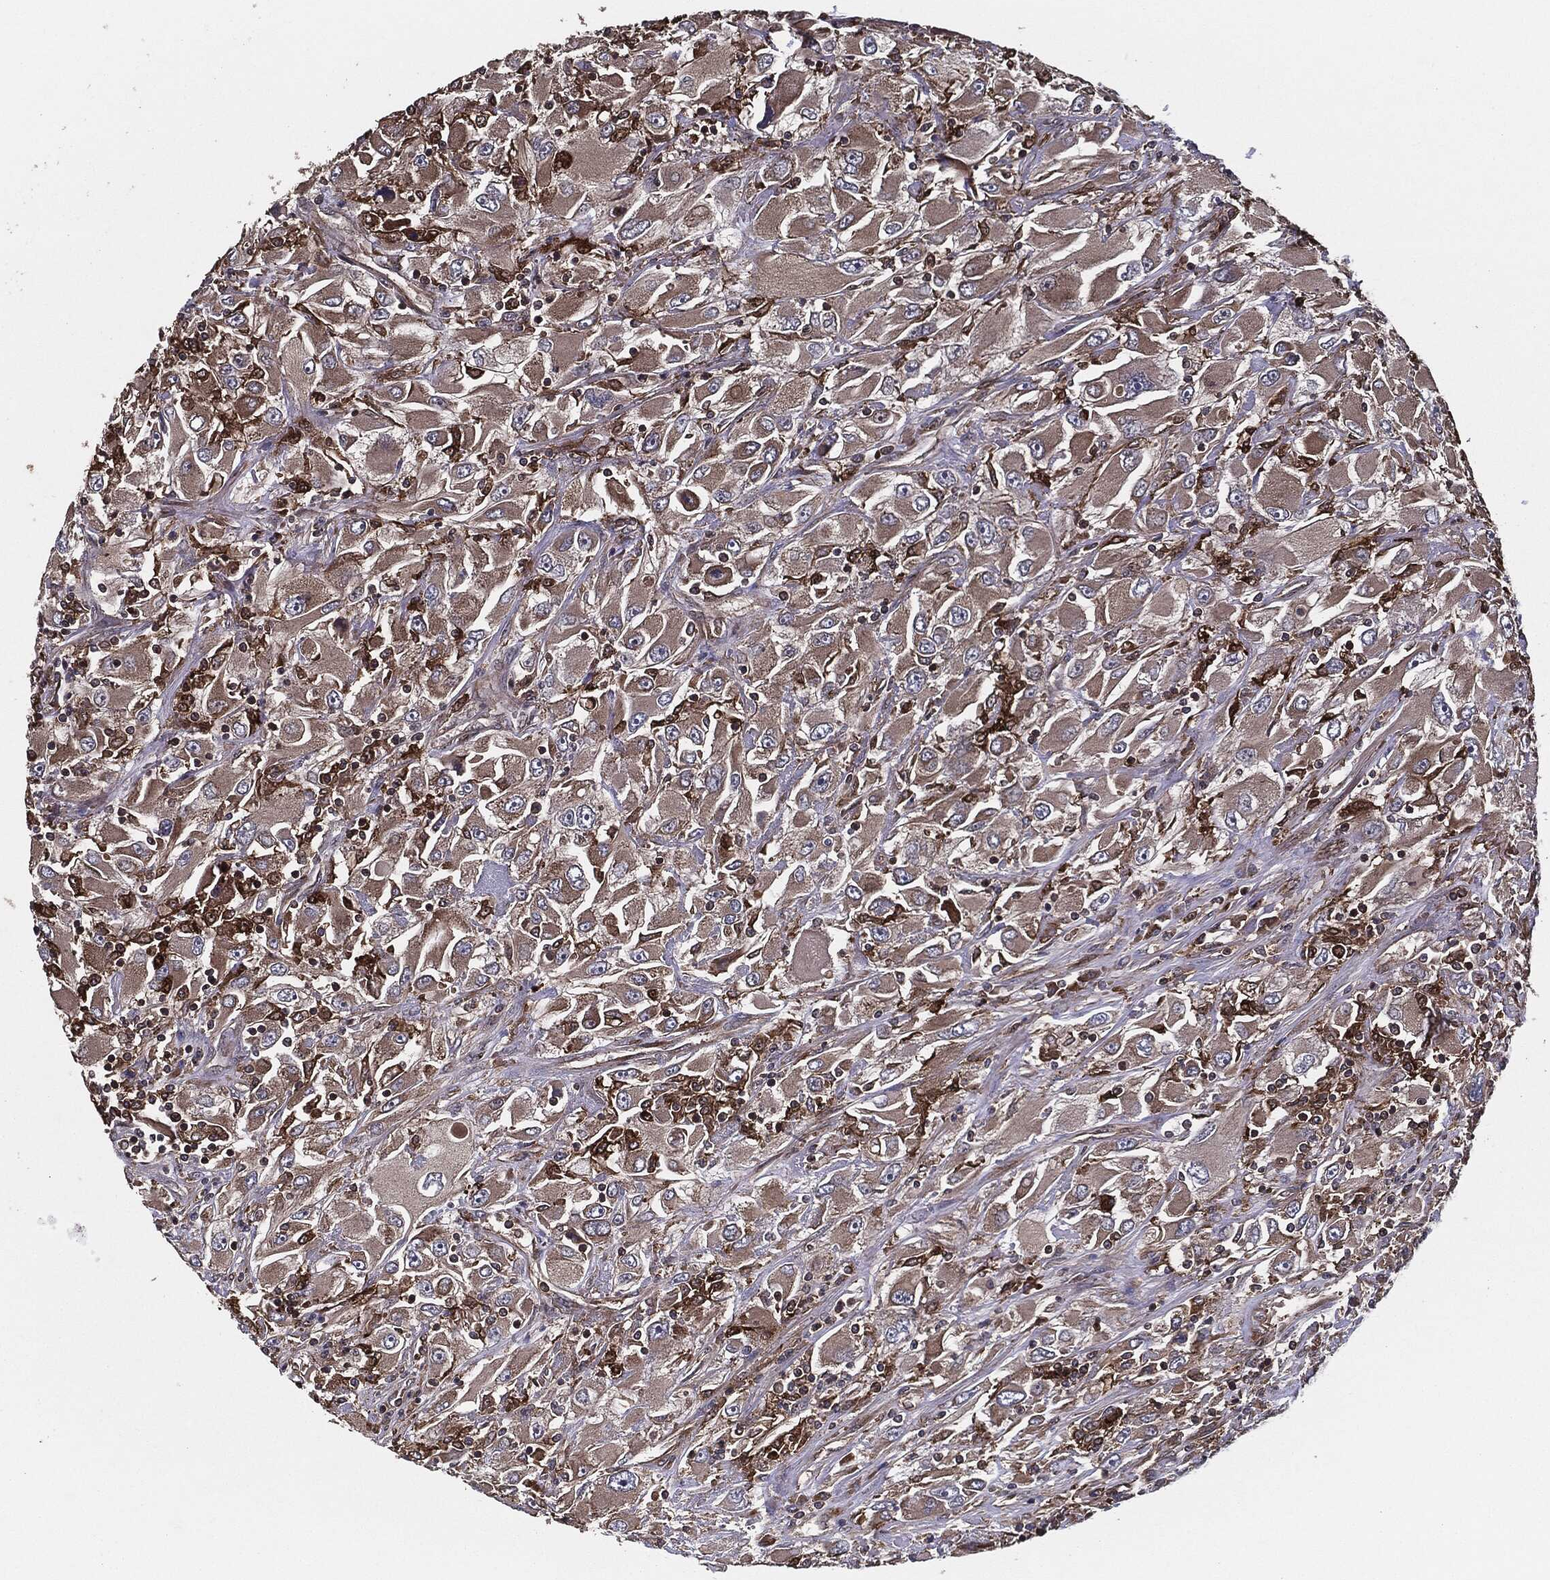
{"staining": {"intensity": "moderate", "quantity": "25%-75%", "location": "cytoplasmic/membranous"}, "tissue": "renal cancer", "cell_type": "Tumor cells", "image_type": "cancer", "snomed": [{"axis": "morphology", "description": "Adenocarcinoma, NOS"}, {"axis": "topography", "description": "Kidney"}], "caption": "A brown stain highlights moderate cytoplasmic/membranous staining of a protein in human renal adenocarcinoma tumor cells.", "gene": "RAP1GDS1", "patient": {"sex": "female", "age": 52}}